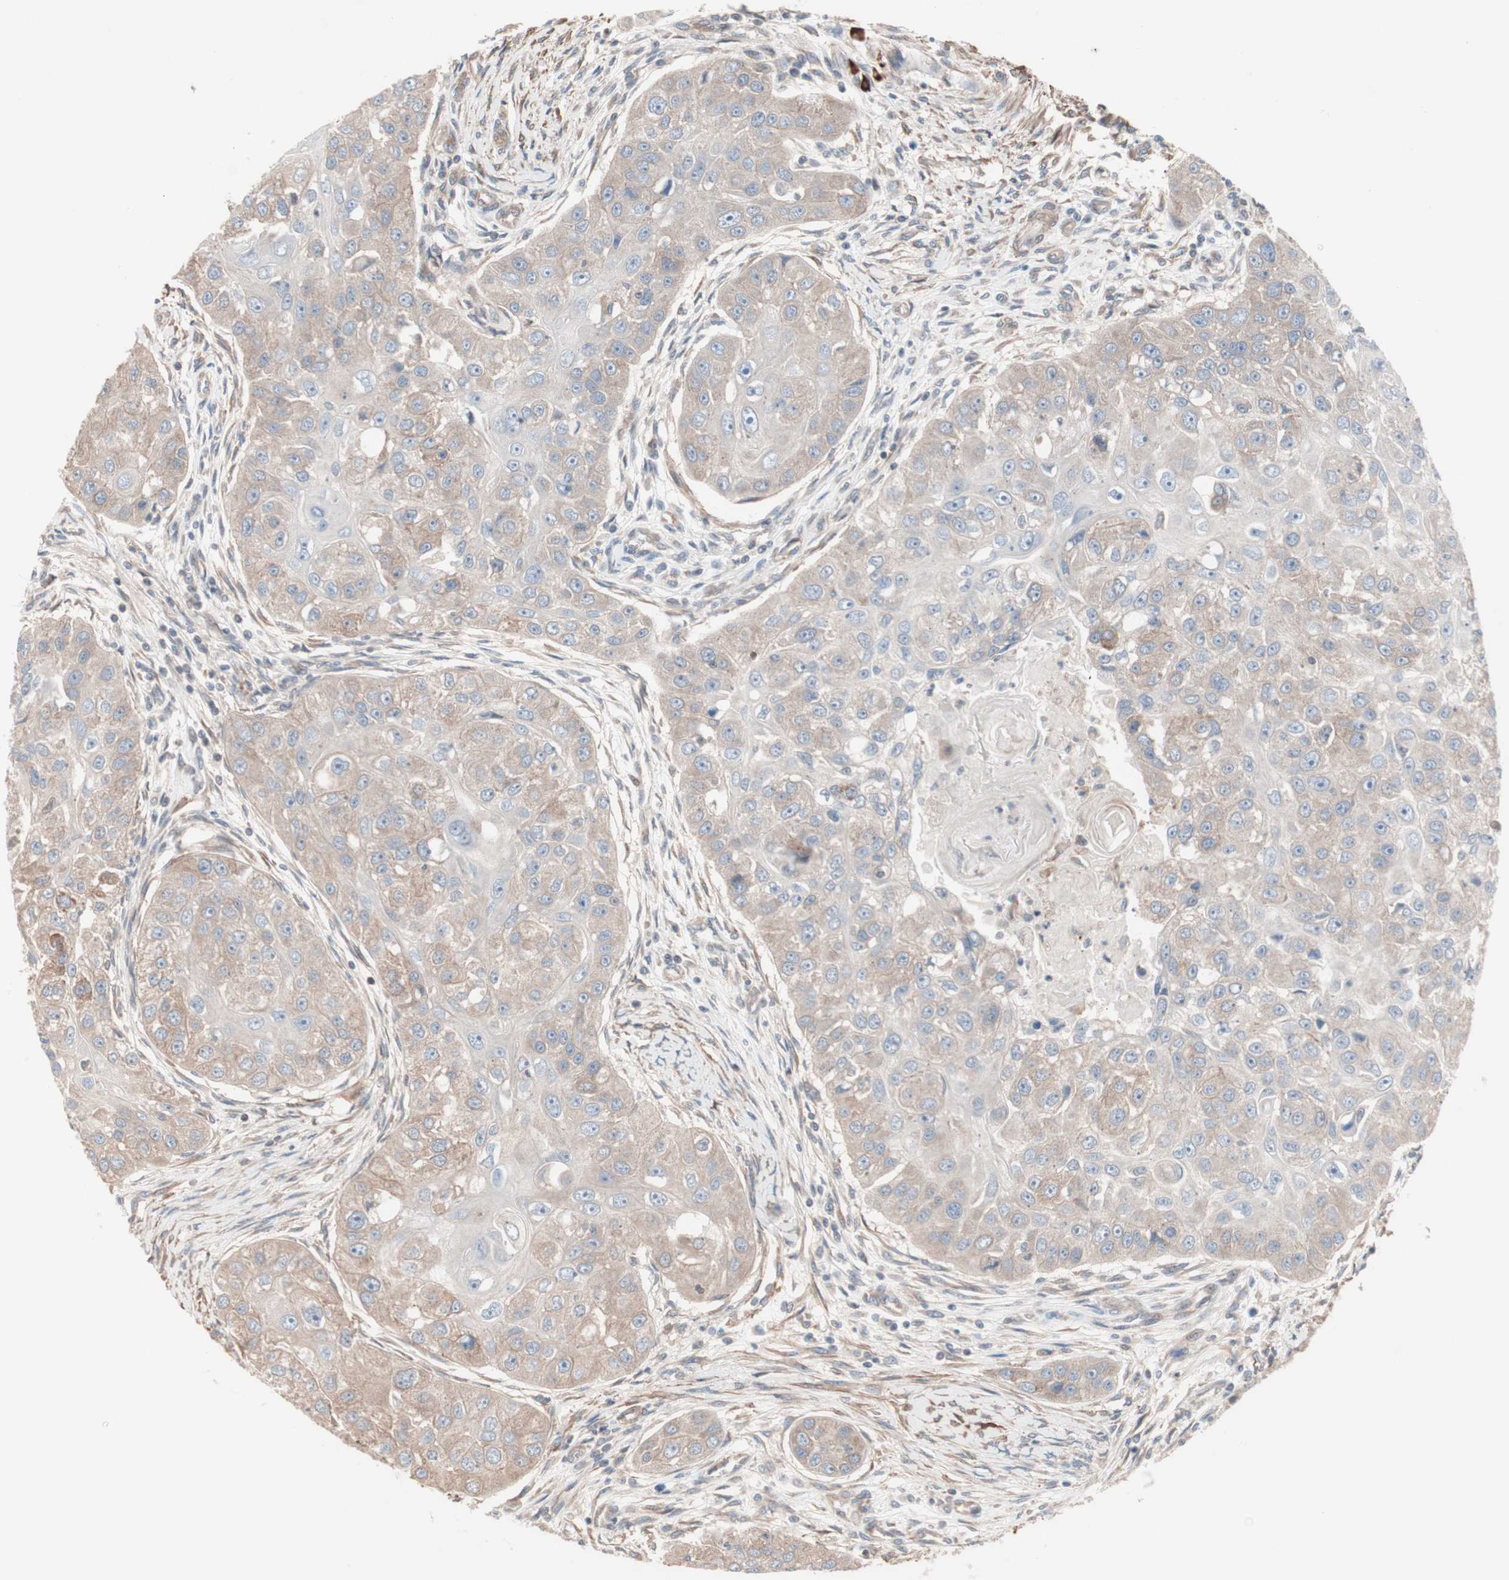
{"staining": {"intensity": "moderate", "quantity": ">75%", "location": "cytoplasmic/membranous"}, "tissue": "head and neck cancer", "cell_type": "Tumor cells", "image_type": "cancer", "snomed": [{"axis": "morphology", "description": "Normal tissue, NOS"}, {"axis": "morphology", "description": "Squamous cell carcinoma, NOS"}, {"axis": "topography", "description": "Skeletal muscle"}, {"axis": "topography", "description": "Head-Neck"}], "caption": "Head and neck cancer (squamous cell carcinoma) stained with a brown dye shows moderate cytoplasmic/membranous positive expression in approximately >75% of tumor cells.", "gene": "ALG5", "patient": {"sex": "male", "age": 51}}